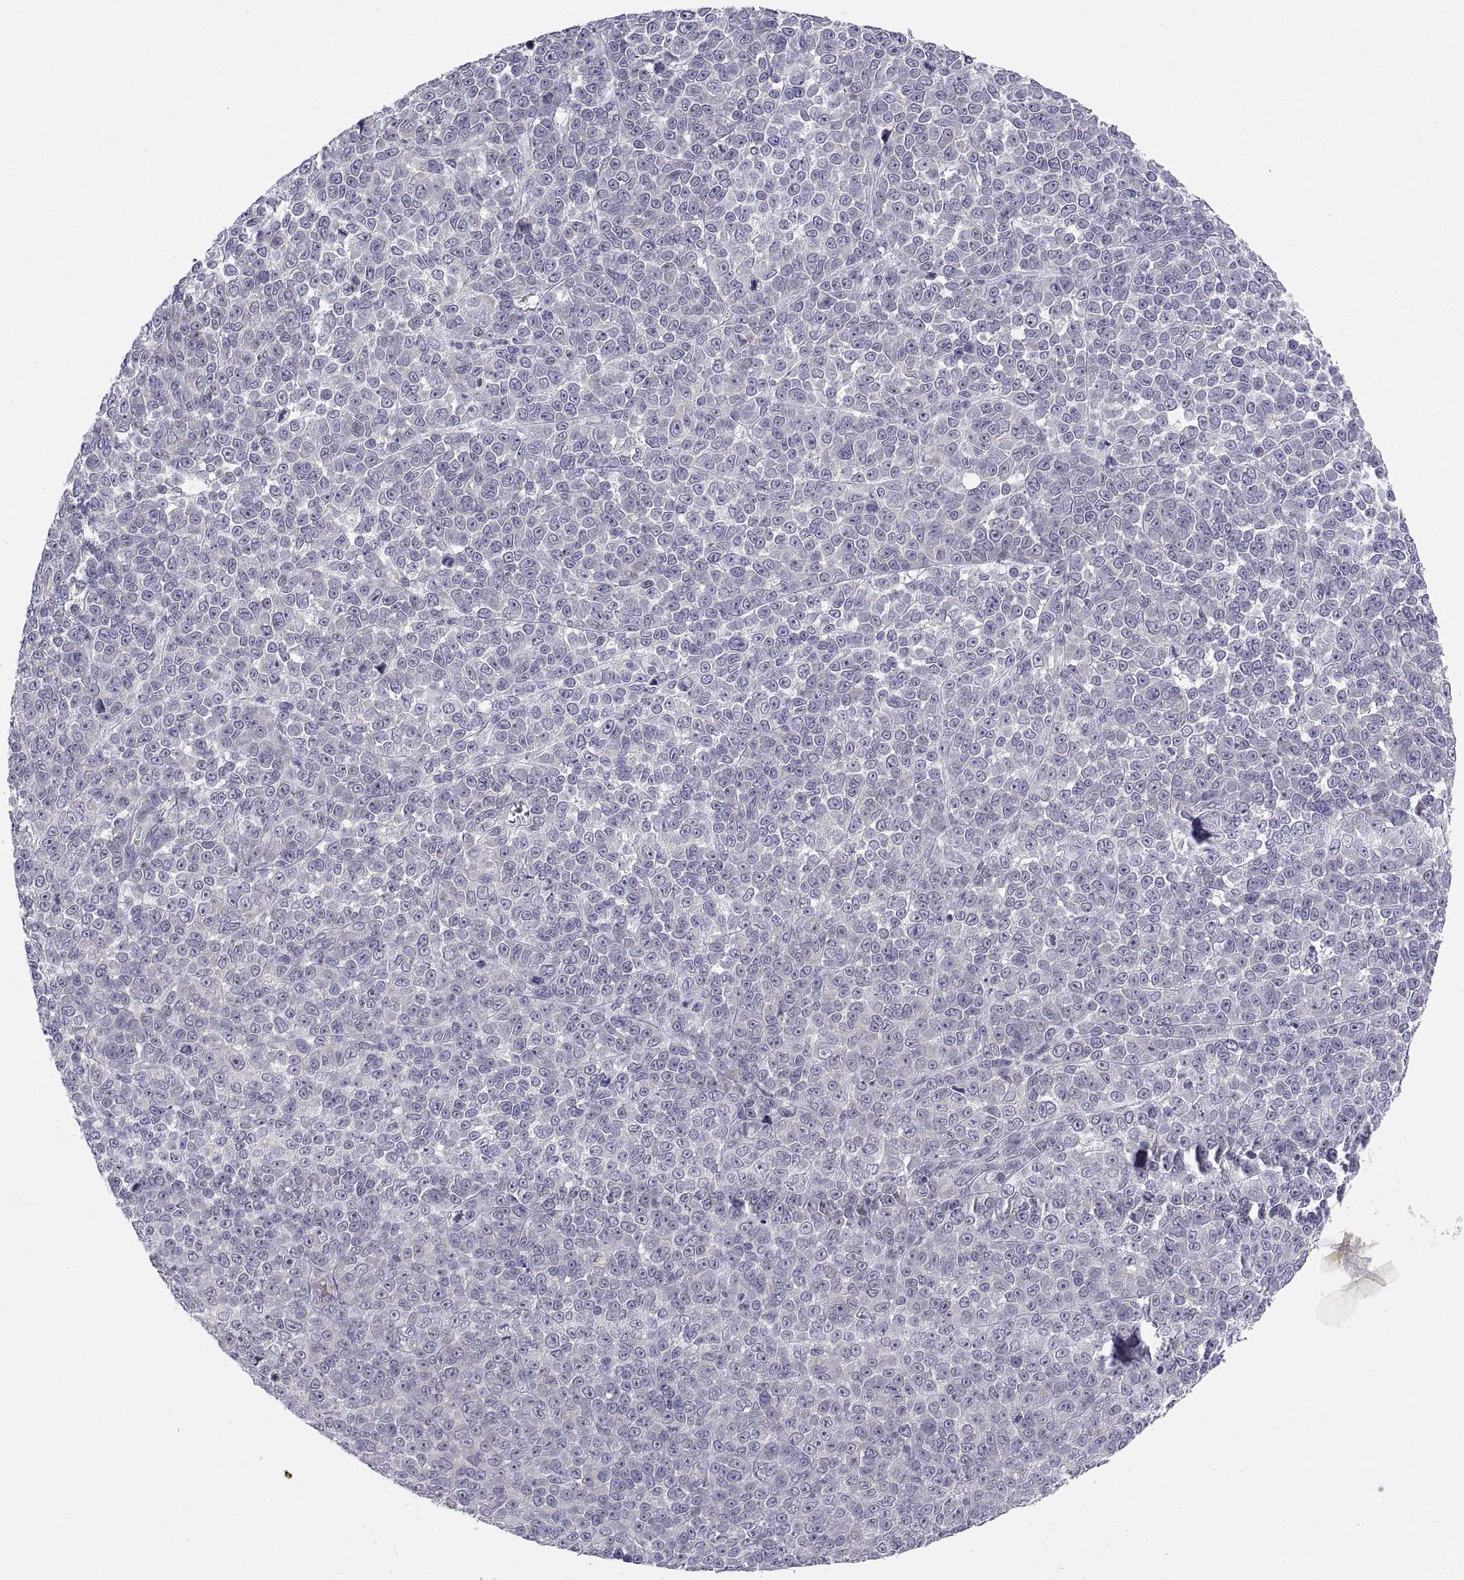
{"staining": {"intensity": "negative", "quantity": "none", "location": "none"}, "tissue": "melanoma", "cell_type": "Tumor cells", "image_type": "cancer", "snomed": [{"axis": "morphology", "description": "Malignant melanoma, NOS"}, {"axis": "topography", "description": "Skin"}], "caption": "Human melanoma stained for a protein using immunohistochemistry demonstrates no staining in tumor cells.", "gene": "PKP1", "patient": {"sex": "female", "age": 95}}